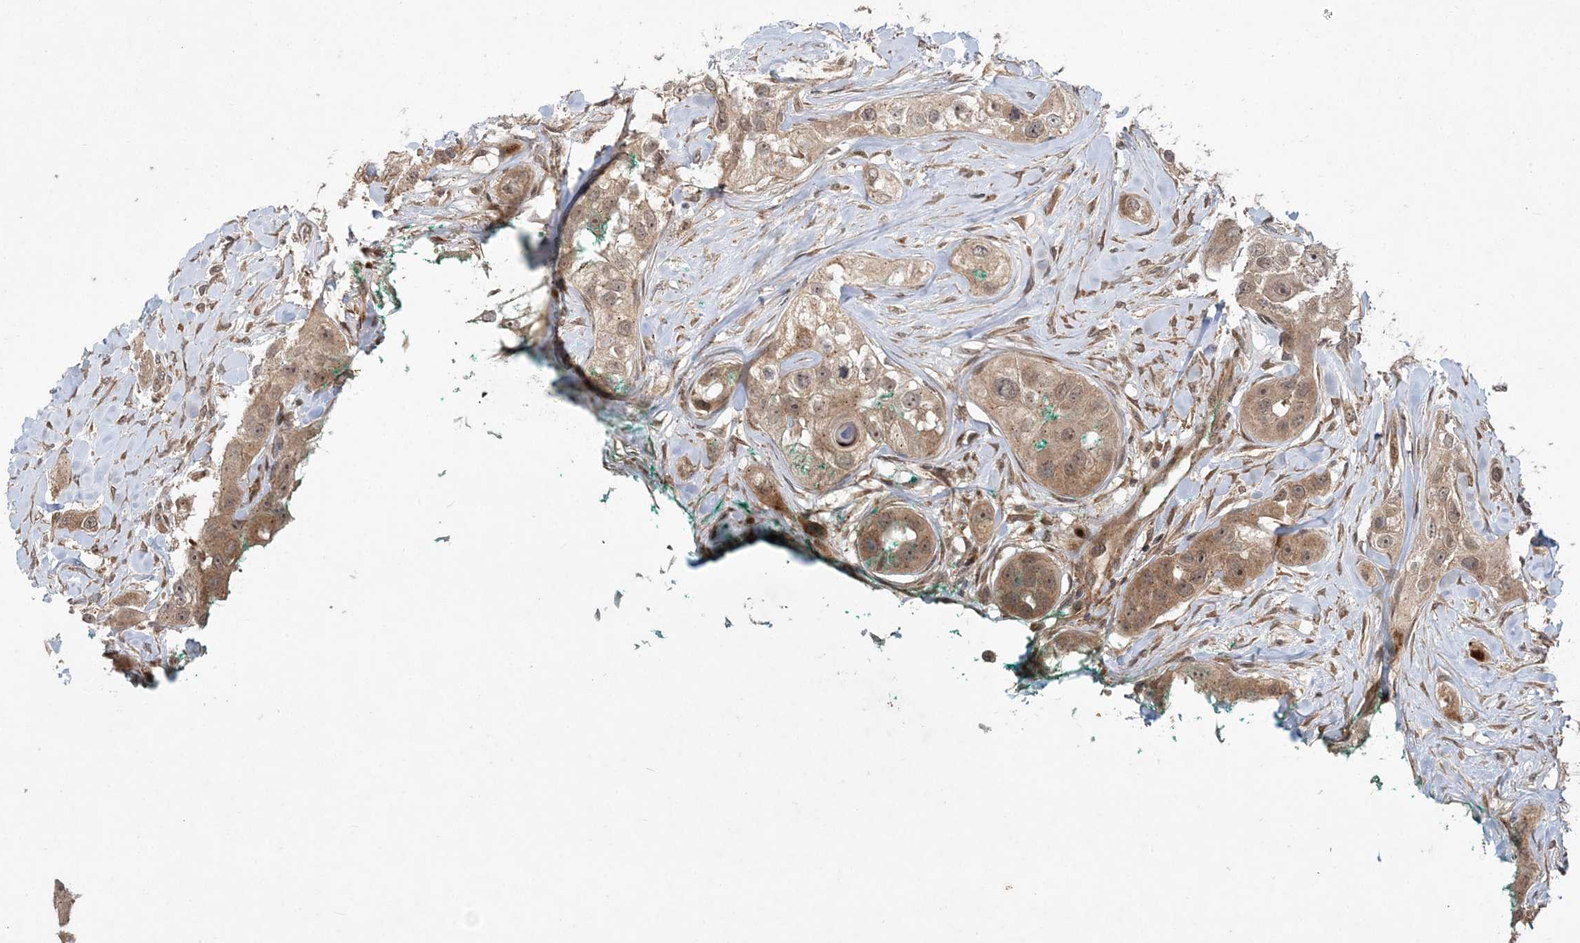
{"staining": {"intensity": "moderate", "quantity": ">75%", "location": "cytoplasmic/membranous,nuclear"}, "tissue": "head and neck cancer", "cell_type": "Tumor cells", "image_type": "cancer", "snomed": [{"axis": "morphology", "description": "Normal tissue, NOS"}, {"axis": "morphology", "description": "Squamous cell carcinoma, NOS"}, {"axis": "topography", "description": "Skeletal muscle"}, {"axis": "topography", "description": "Head-Neck"}], "caption": "DAB immunohistochemical staining of head and neck squamous cell carcinoma exhibits moderate cytoplasmic/membranous and nuclear protein positivity in approximately >75% of tumor cells.", "gene": "UBTD2", "patient": {"sex": "male", "age": 51}}